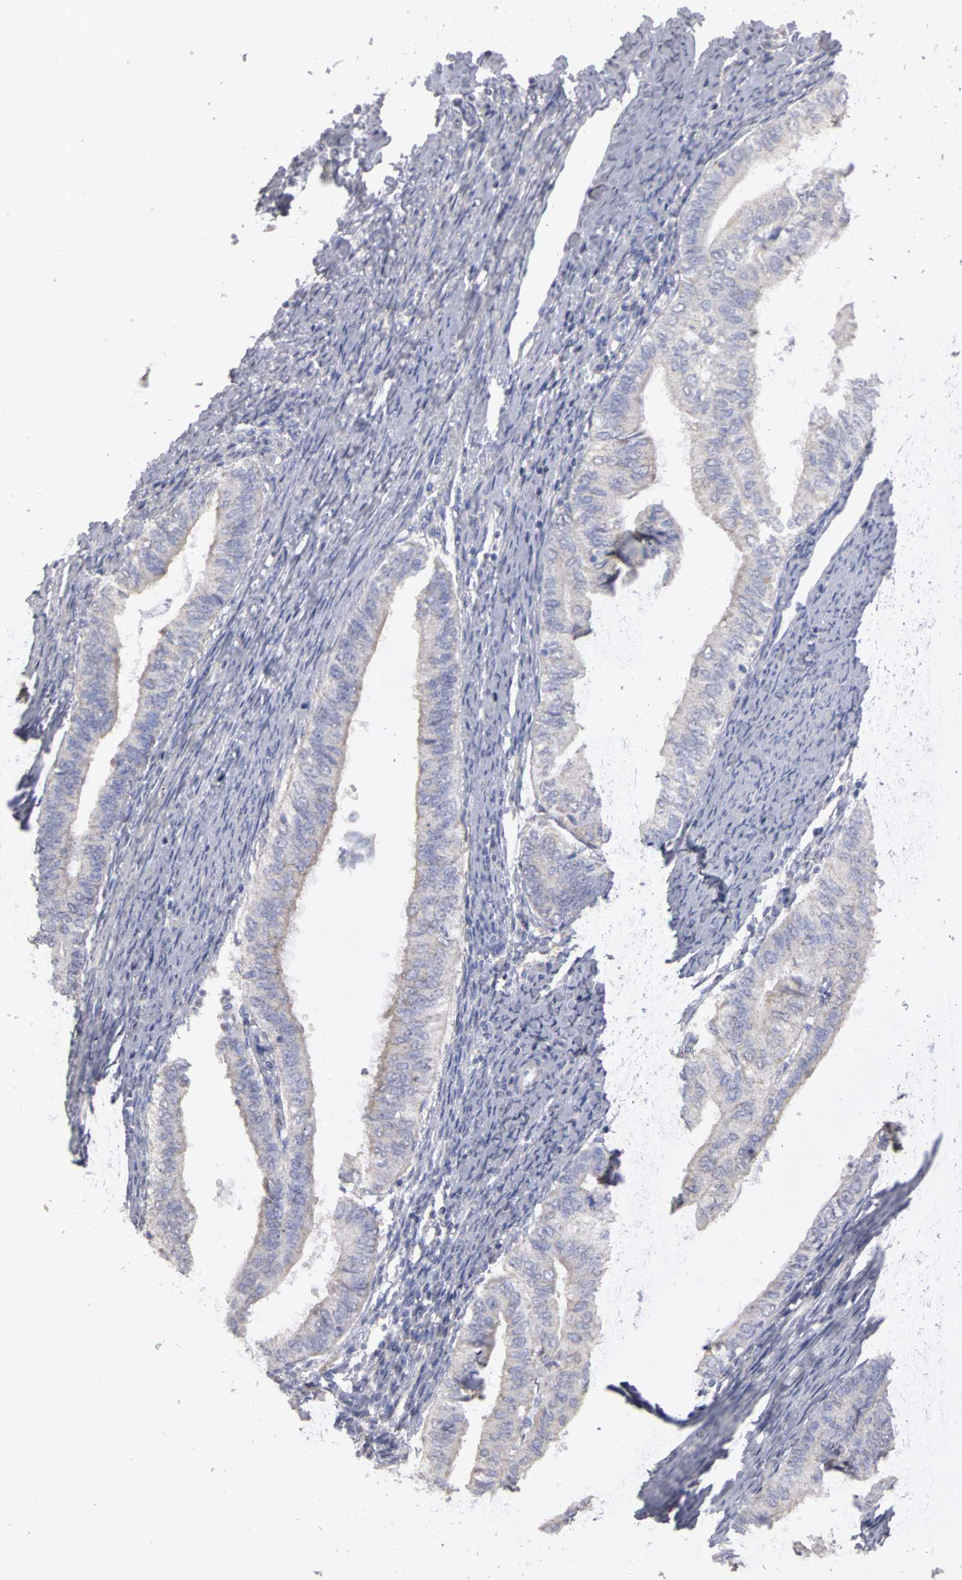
{"staining": {"intensity": "weak", "quantity": "<25%", "location": "cytoplasmic/membranous"}, "tissue": "endometrial cancer", "cell_type": "Tumor cells", "image_type": "cancer", "snomed": [{"axis": "morphology", "description": "Adenocarcinoma, NOS"}, {"axis": "topography", "description": "Endometrium"}], "caption": "High power microscopy image of an immunohistochemistry image of endometrial cancer, revealing no significant staining in tumor cells.", "gene": "PLEKHA1", "patient": {"sex": "female", "age": 66}}